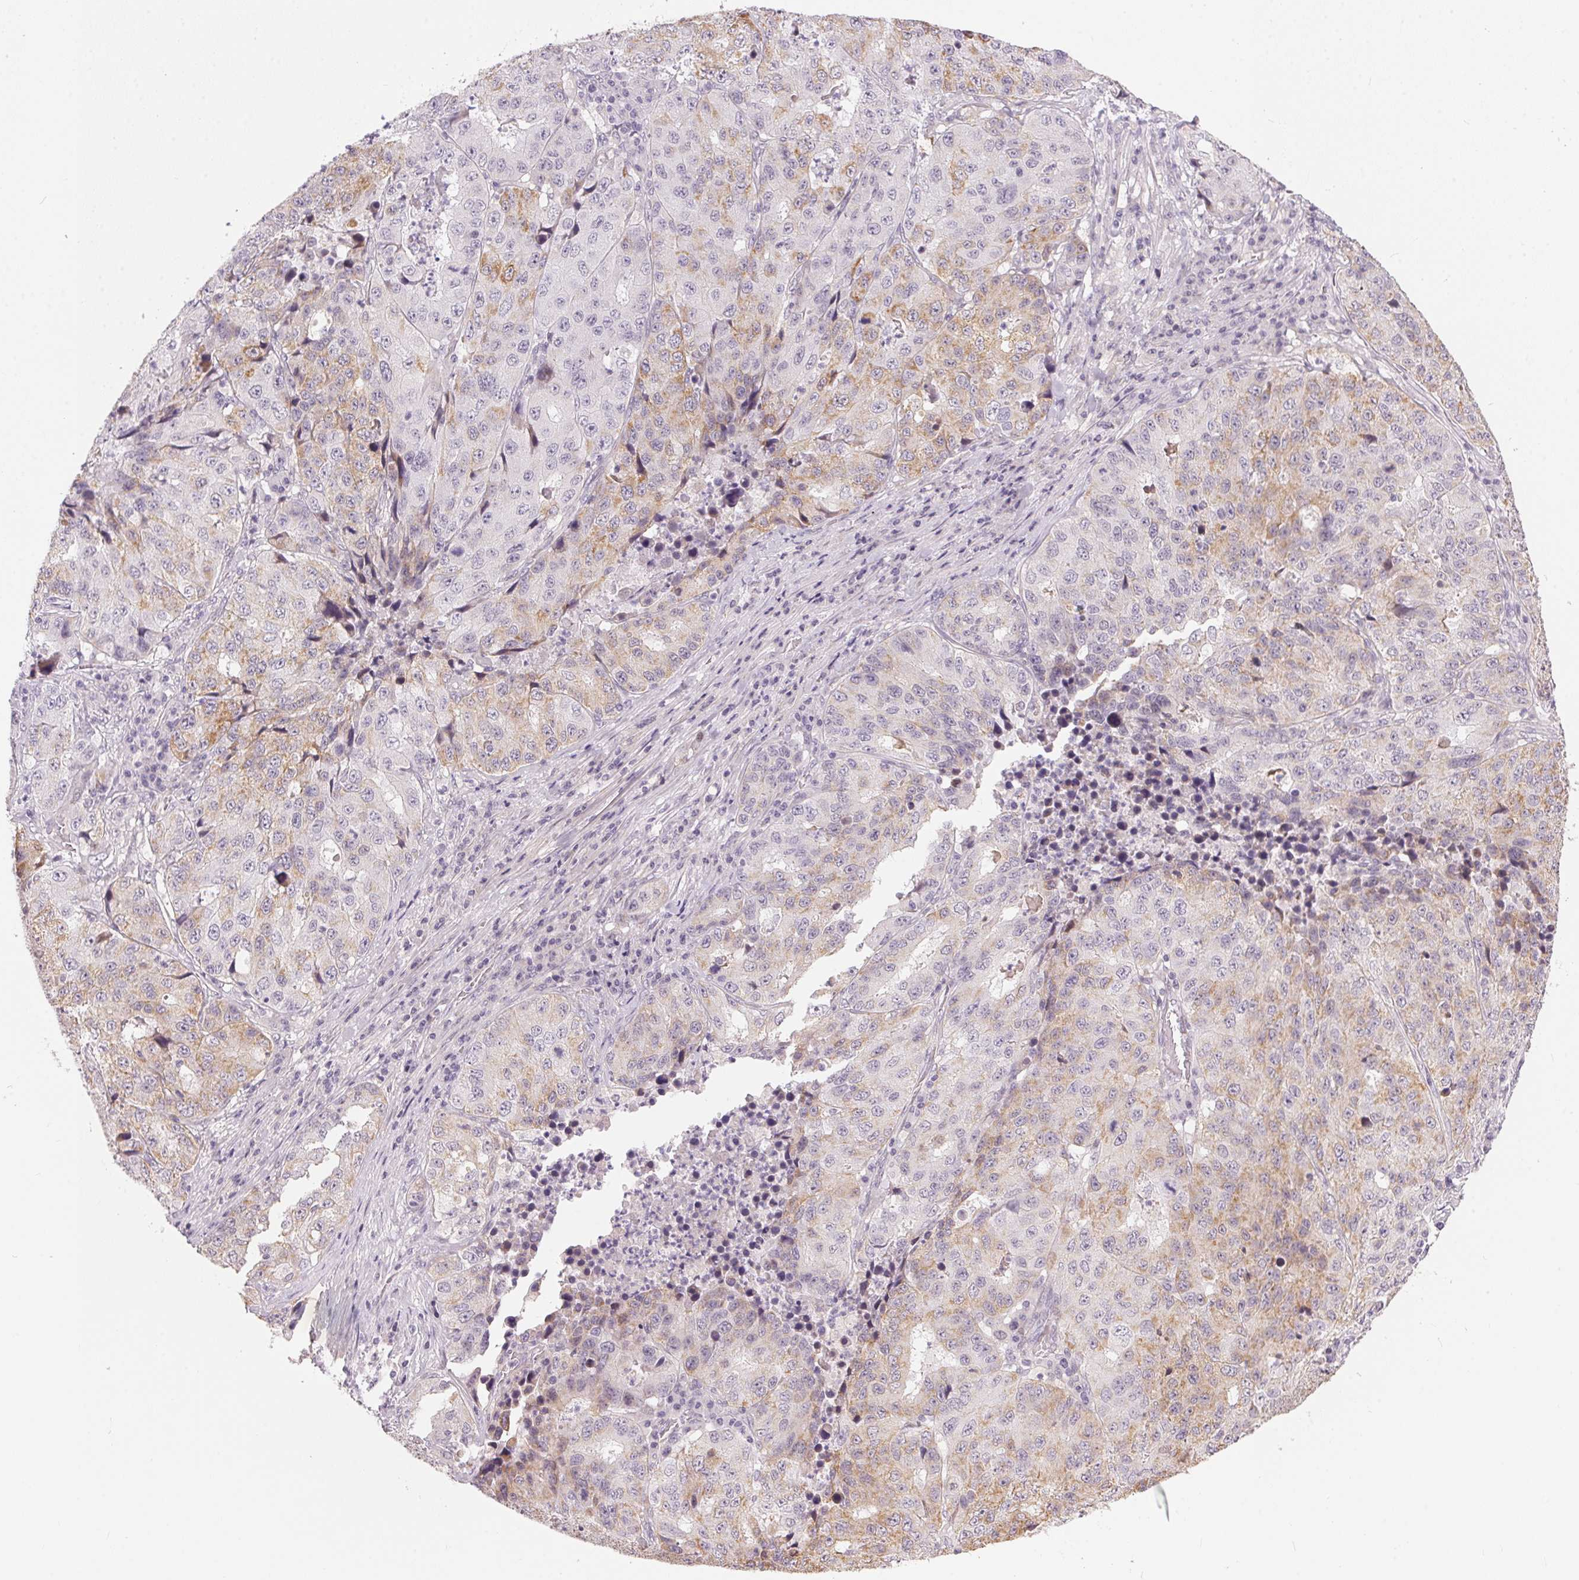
{"staining": {"intensity": "moderate", "quantity": "25%-75%", "location": "cytoplasmic/membranous"}, "tissue": "stomach cancer", "cell_type": "Tumor cells", "image_type": "cancer", "snomed": [{"axis": "morphology", "description": "Adenocarcinoma, NOS"}, {"axis": "topography", "description": "Stomach"}], "caption": "Human adenocarcinoma (stomach) stained with a brown dye exhibits moderate cytoplasmic/membranous positive staining in about 25%-75% of tumor cells.", "gene": "GDAP1L1", "patient": {"sex": "male", "age": 71}}